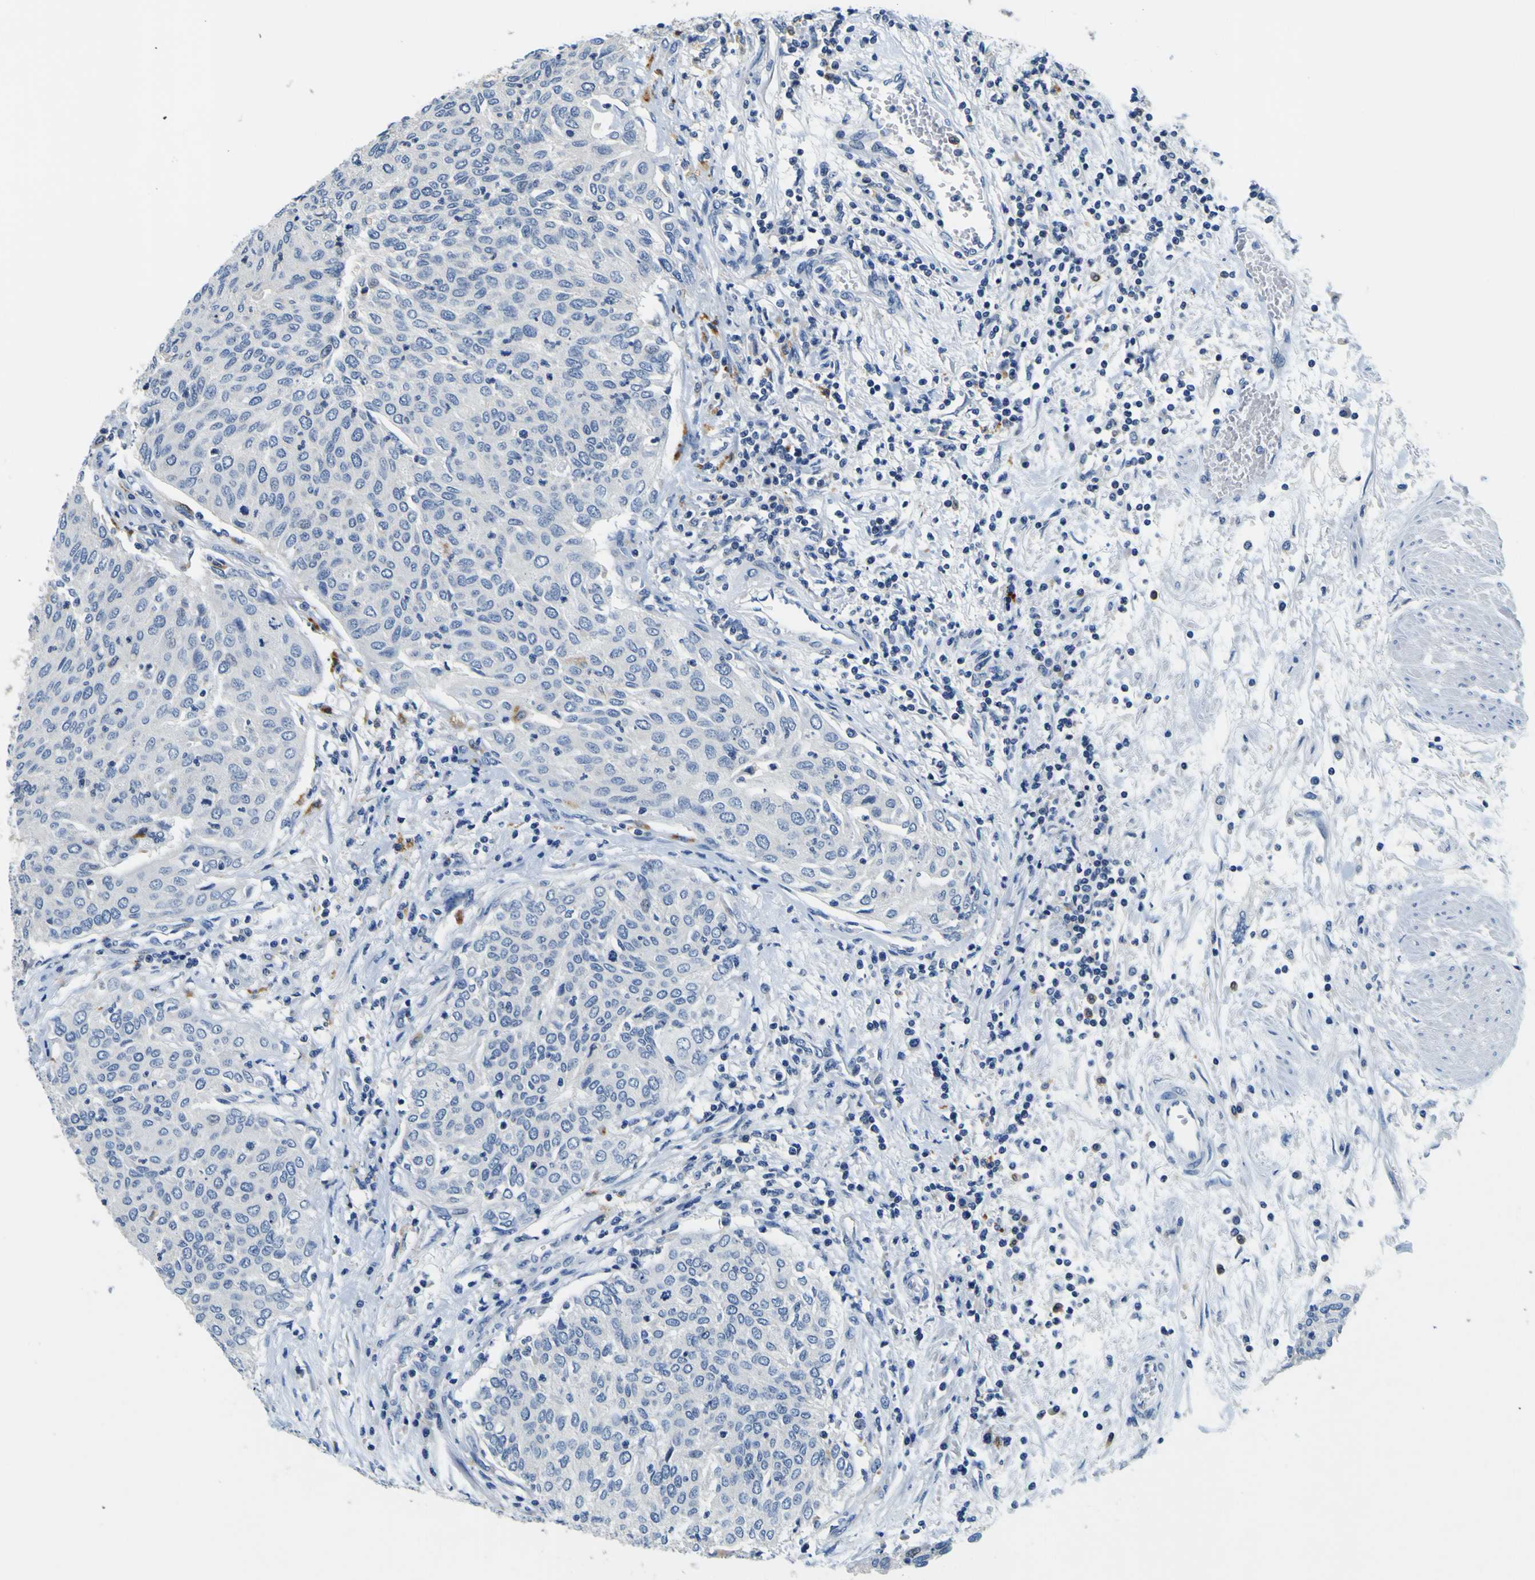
{"staining": {"intensity": "negative", "quantity": "none", "location": "none"}, "tissue": "urothelial cancer", "cell_type": "Tumor cells", "image_type": "cancer", "snomed": [{"axis": "morphology", "description": "Urothelial carcinoma, Low grade"}, {"axis": "topography", "description": "Urinary bladder"}], "caption": "DAB immunohistochemical staining of human low-grade urothelial carcinoma shows no significant positivity in tumor cells.", "gene": "TNIK", "patient": {"sex": "female", "age": 79}}